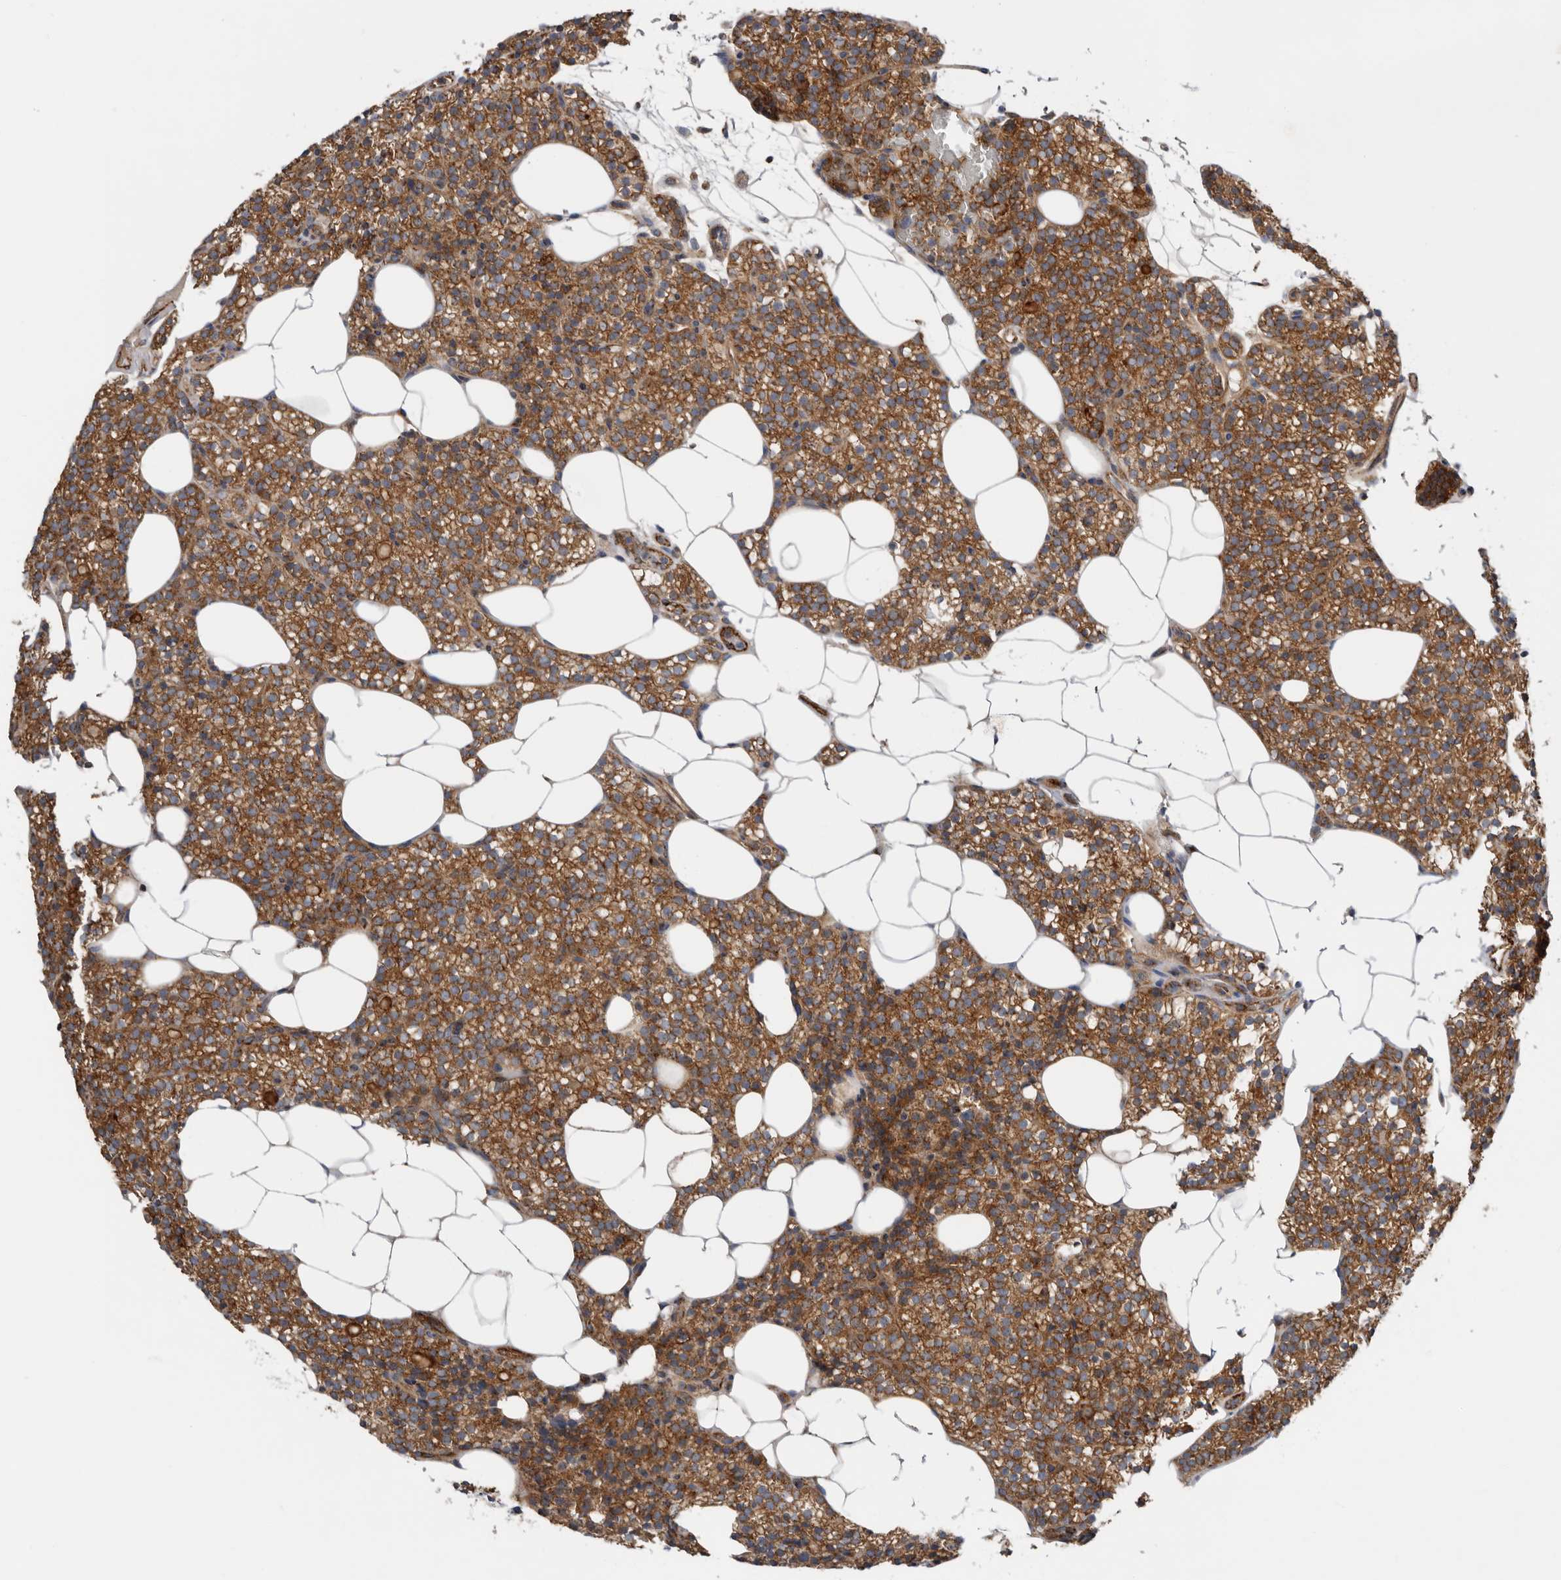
{"staining": {"intensity": "moderate", "quantity": "25%-75%", "location": "cytoplasmic/membranous"}, "tissue": "parathyroid gland", "cell_type": "Glandular cells", "image_type": "normal", "snomed": [{"axis": "morphology", "description": "Normal tissue, NOS"}, {"axis": "topography", "description": "Parathyroid gland"}], "caption": "Protein expression analysis of normal parathyroid gland reveals moderate cytoplasmic/membranous staining in about 25%-75% of glandular cells.", "gene": "LUZP1", "patient": {"sex": "female", "age": 56}}